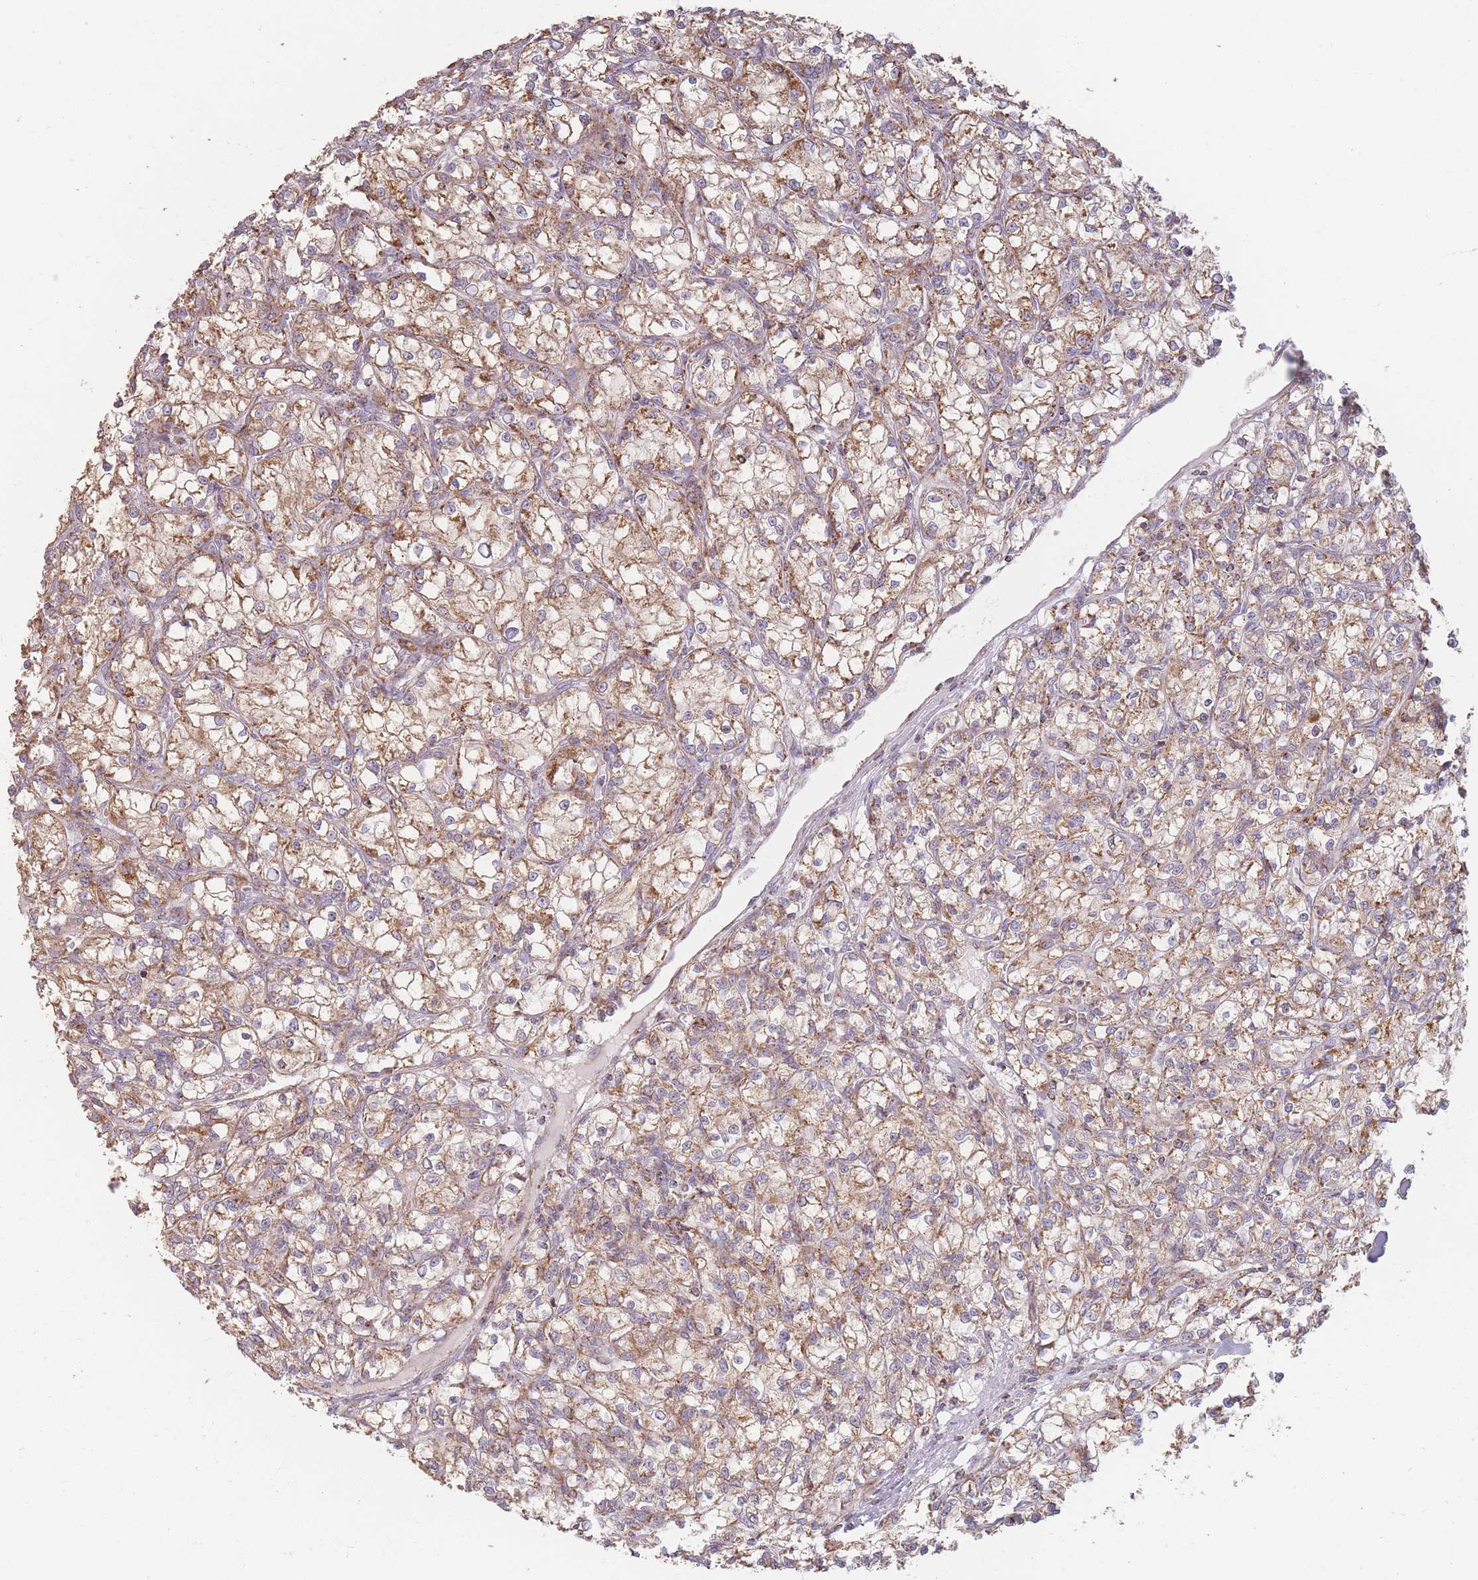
{"staining": {"intensity": "moderate", "quantity": ">75%", "location": "cytoplasmic/membranous"}, "tissue": "renal cancer", "cell_type": "Tumor cells", "image_type": "cancer", "snomed": [{"axis": "morphology", "description": "Adenocarcinoma, NOS"}, {"axis": "topography", "description": "Kidney"}], "caption": "Moderate cytoplasmic/membranous staining for a protein is appreciated in about >75% of tumor cells of renal cancer (adenocarcinoma) using immunohistochemistry (IHC).", "gene": "ESRP2", "patient": {"sex": "female", "age": 59}}